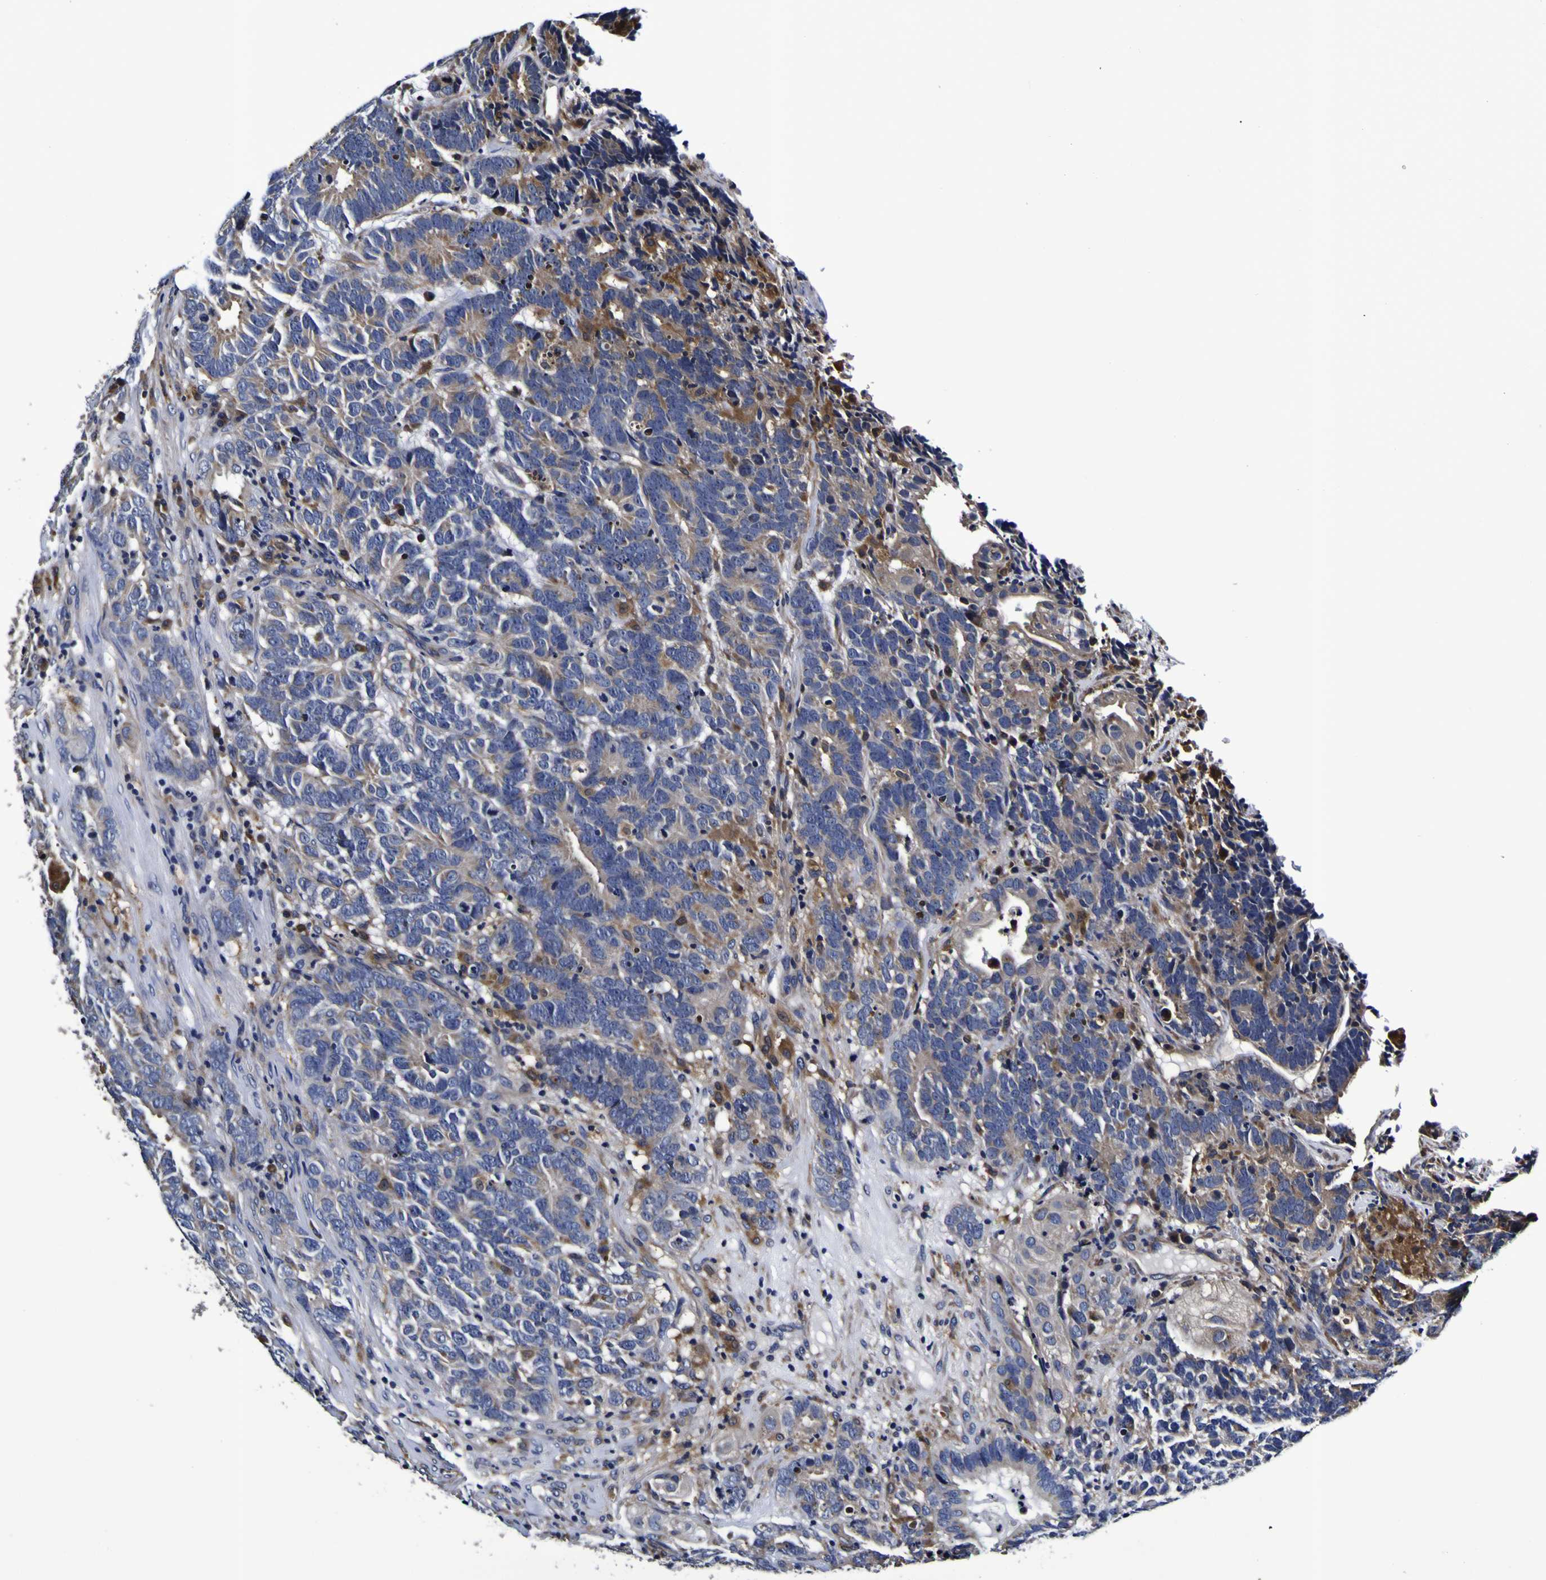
{"staining": {"intensity": "weak", "quantity": ">75%", "location": "cytoplasmic/membranous"}, "tissue": "testis cancer", "cell_type": "Tumor cells", "image_type": "cancer", "snomed": [{"axis": "morphology", "description": "Carcinoma, Embryonal, NOS"}, {"axis": "topography", "description": "Testis"}], "caption": "DAB immunohistochemical staining of embryonal carcinoma (testis) demonstrates weak cytoplasmic/membranous protein staining in approximately >75% of tumor cells. The protein of interest is stained brown, and the nuclei are stained in blue (DAB (3,3'-diaminobenzidine) IHC with brightfield microscopy, high magnification).", "gene": "GPX1", "patient": {"sex": "male", "age": 26}}